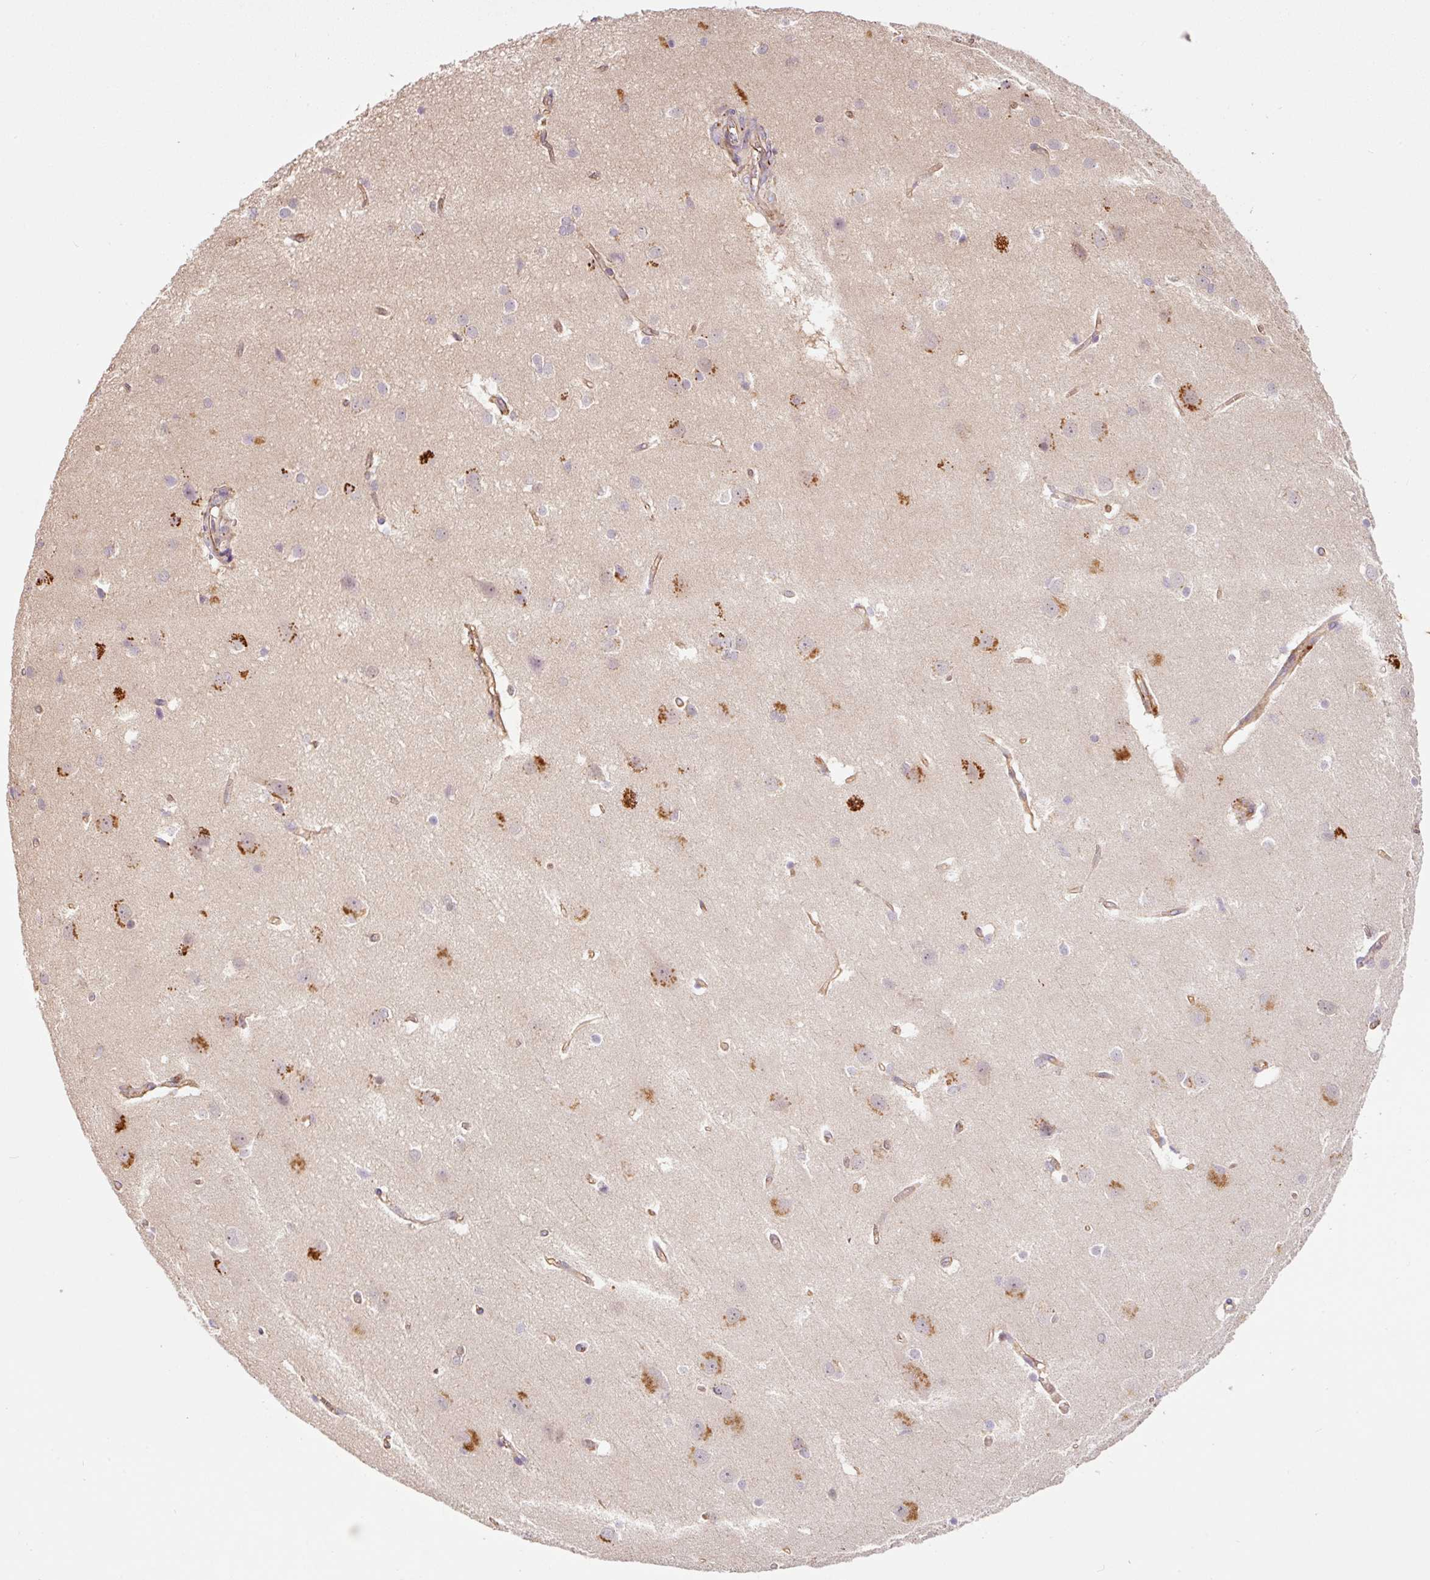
{"staining": {"intensity": "moderate", "quantity": "25%-75%", "location": "cytoplasmic/membranous"}, "tissue": "cerebral cortex", "cell_type": "Endothelial cells", "image_type": "normal", "snomed": [{"axis": "morphology", "description": "Normal tissue, NOS"}, {"axis": "topography", "description": "Cerebral cortex"}], "caption": "Benign cerebral cortex was stained to show a protein in brown. There is medium levels of moderate cytoplasmic/membranous expression in approximately 25%-75% of endothelial cells.", "gene": "PCK2", "patient": {"sex": "male", "age": 37}}